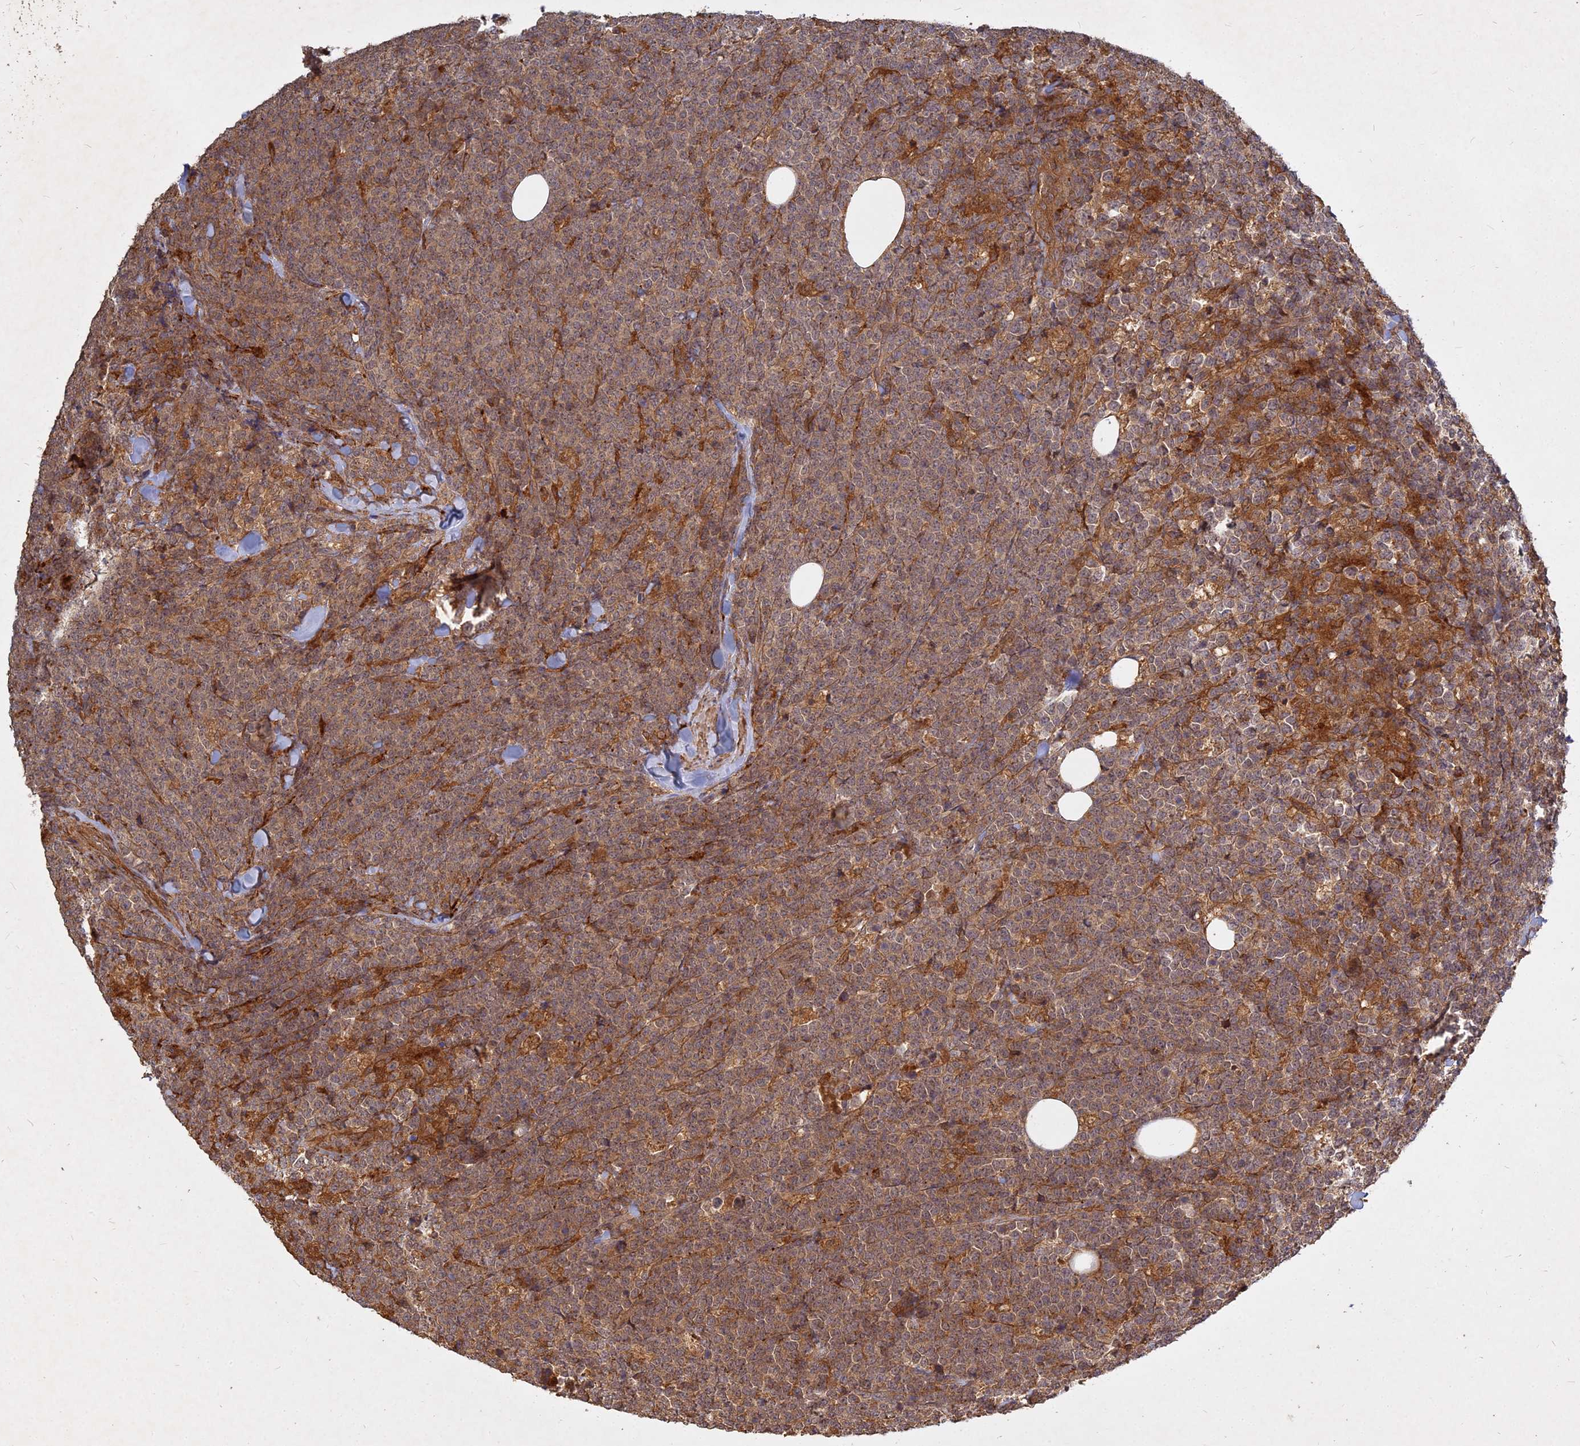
{"staining": {"intensity": "moderate", "quantity": ">75%", "location": "cytoplasmic/membranous"}, "tissue": "lymphoma", "cell_type": "Tumor cells", "image_type": "cancer", "snomed": [{"axis": "morphology", "description": "Malignant lymphoma, non-Hodgkin's type, High grade"}, {"axis": "topography", "description": "Small intestine"}], "caption": "IHC of human high-grade malignant lymphoma, non-Hodgkin's type demonstrates medium levels of moderate cytoplasmic/membranous staining in about >75% of tumor cells. Using DAB (3,3'-diaminobenzidine) (brown) and hematoxylin (blue) stains, captured at high magnification using brightfield microscopy.", "gene": "UBE2W", "patient": {"sex": "male", "age": 8}}